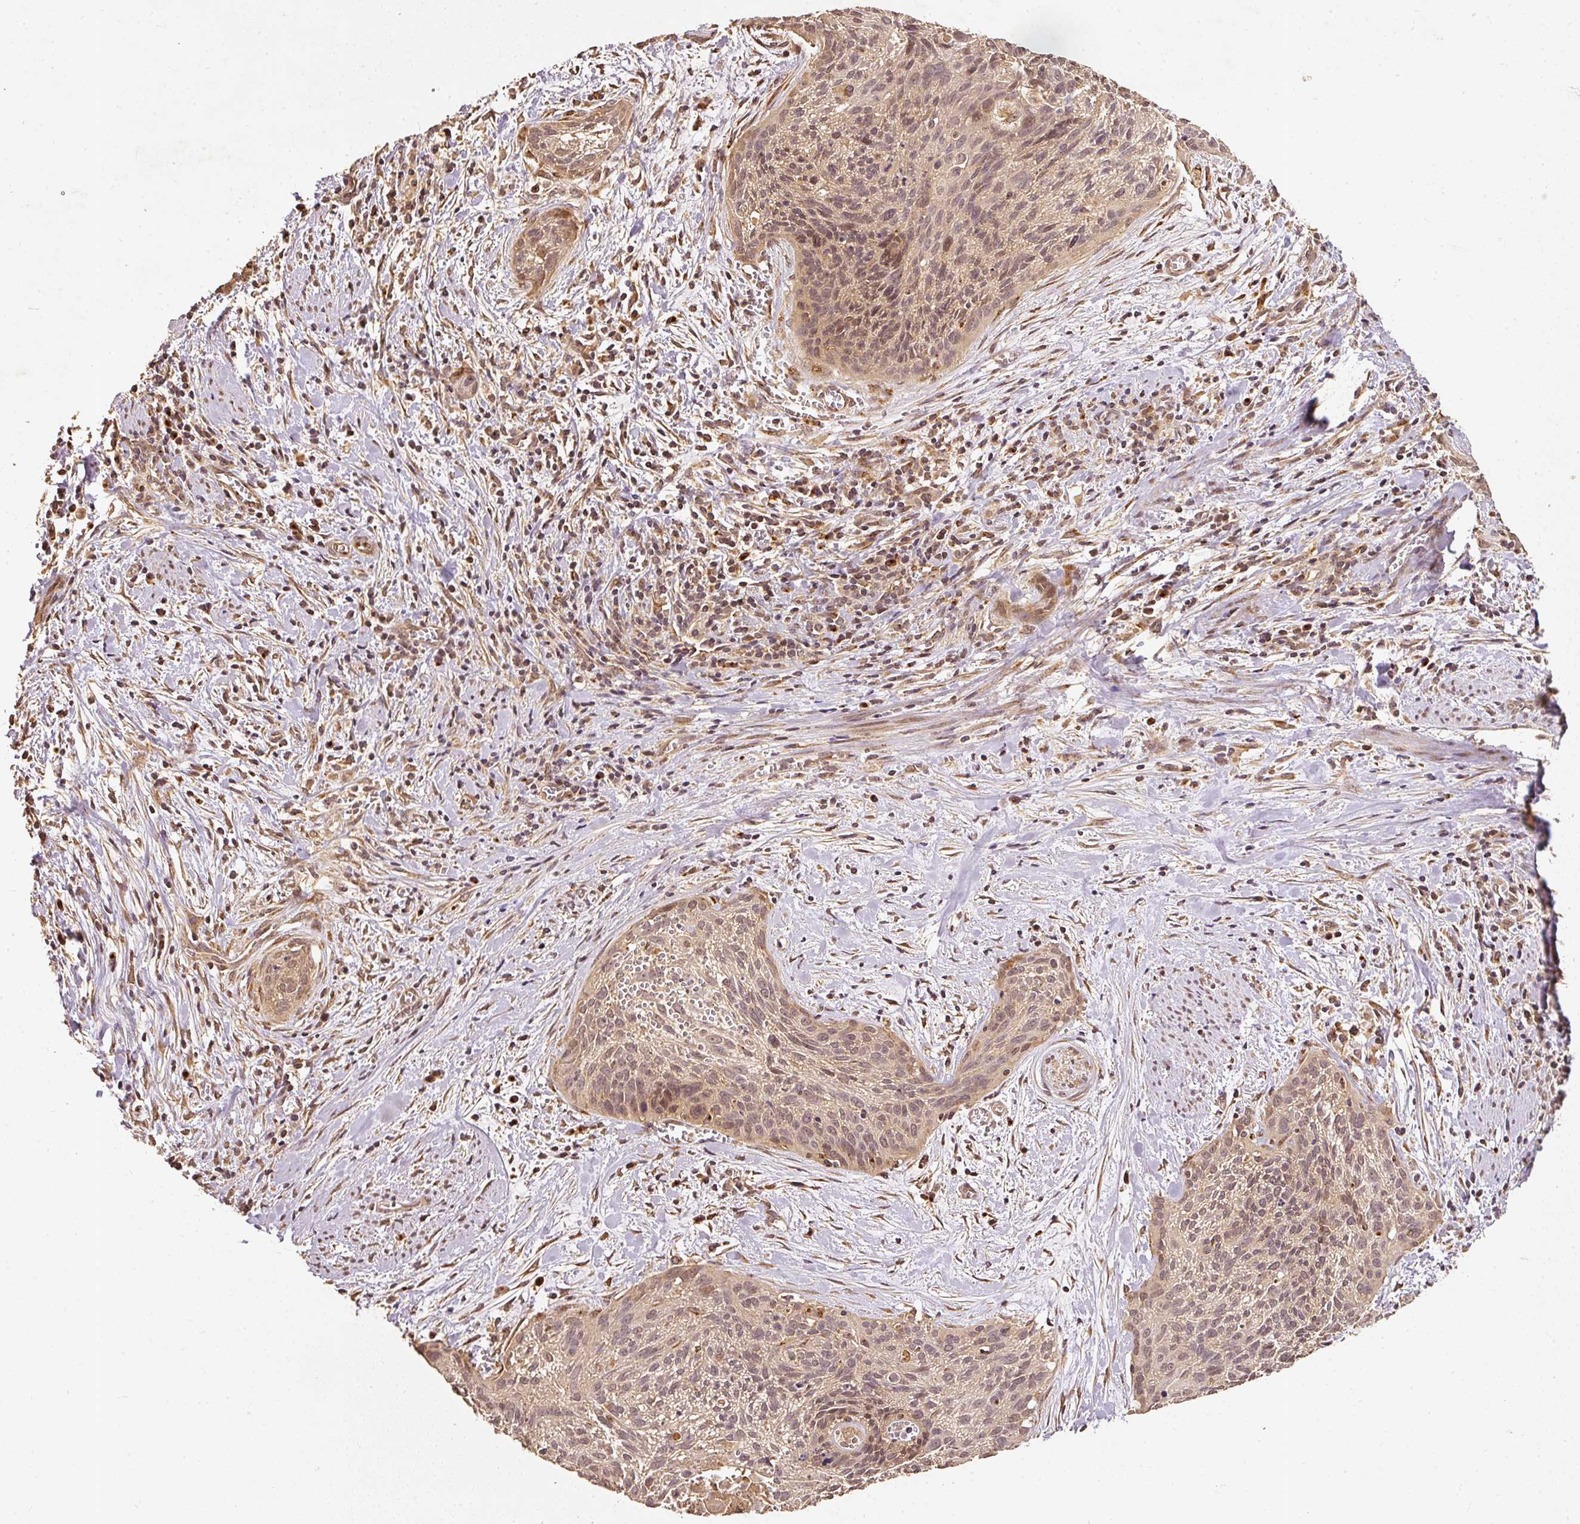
{"staining": {"intensity": "weak", "quantity": ">75%", "location": "cytoplasmic/membranous,nuclear"}, "tissue": "cervical cancer", "cell_type": "Tumor cells", "image_type": "cancer", "snomed": [{"axis": "morphology", "description": "Squamous cell carcinoma, NOS"}, {"axis": "topography", "description": "Cervix"}], "caption": "High-power microscopy captured an IHC histopathology image of squamous cell carcinoma (cervical), revealing weak cytoplasmic/membranous and nuclear positivity in approximately >75% of tumor cells.", "gene": "FUT8", "patient": {"sex": "female", "age": 55}}